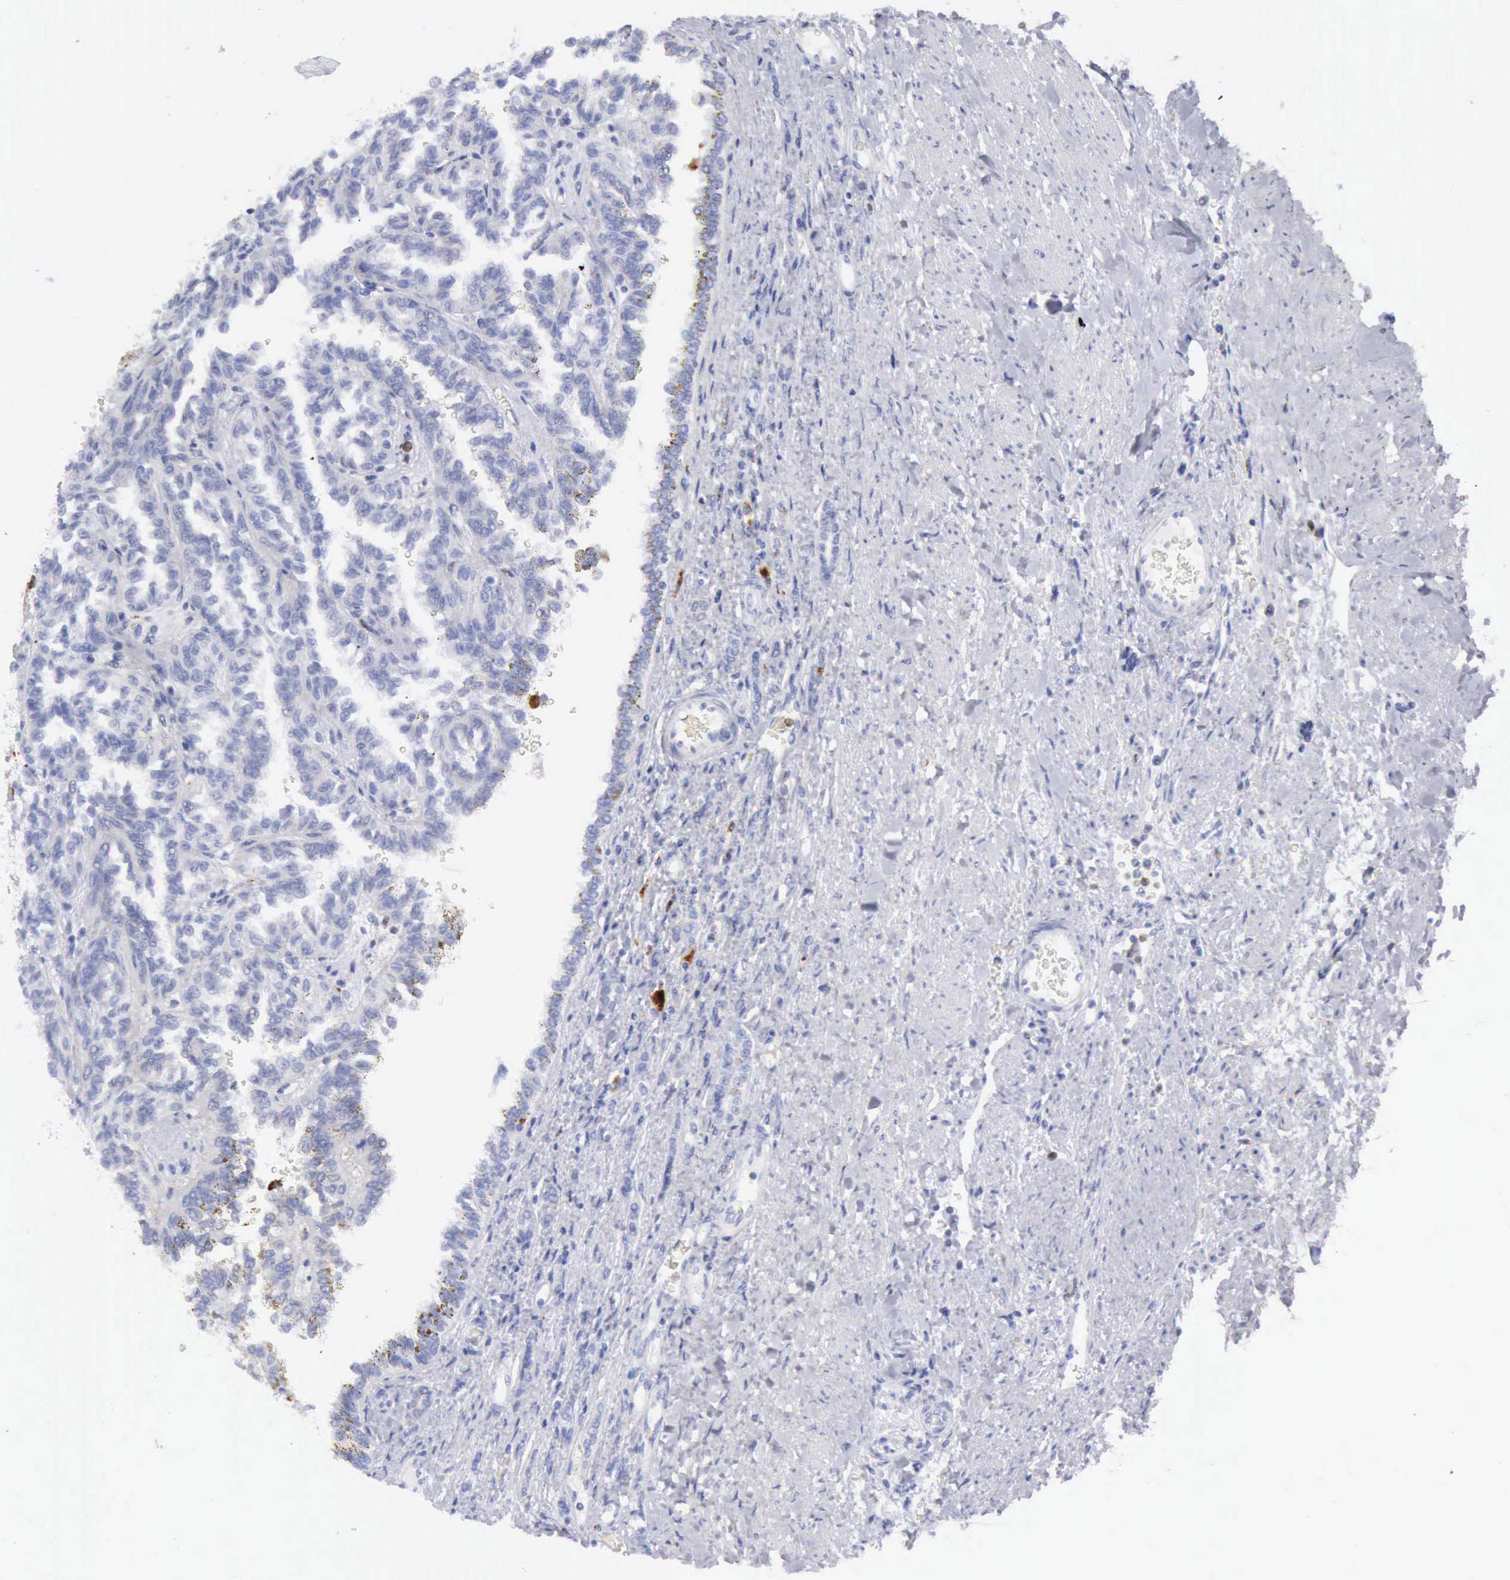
{"staining": {"intensity": "negative", "quantity": "none", "location": "none"}, "tissue": "renal cancer", "cell_type": "Tumor cells", "image_type": "cancer", "snomed": [{"axis": "morphology", "description": "Inflammation, NOS"}, {"axis": "morphology", "description": "Adenocarcinoma, NOS"}, {"axis": "topography", "description": "Kidney"}], "caption": "Adenocarcinoma (renal) stained for a protein using IHC reveals no expression tumor cells.", "gene": "CTSS", "patient": {"sex": "male", "age": 68}}